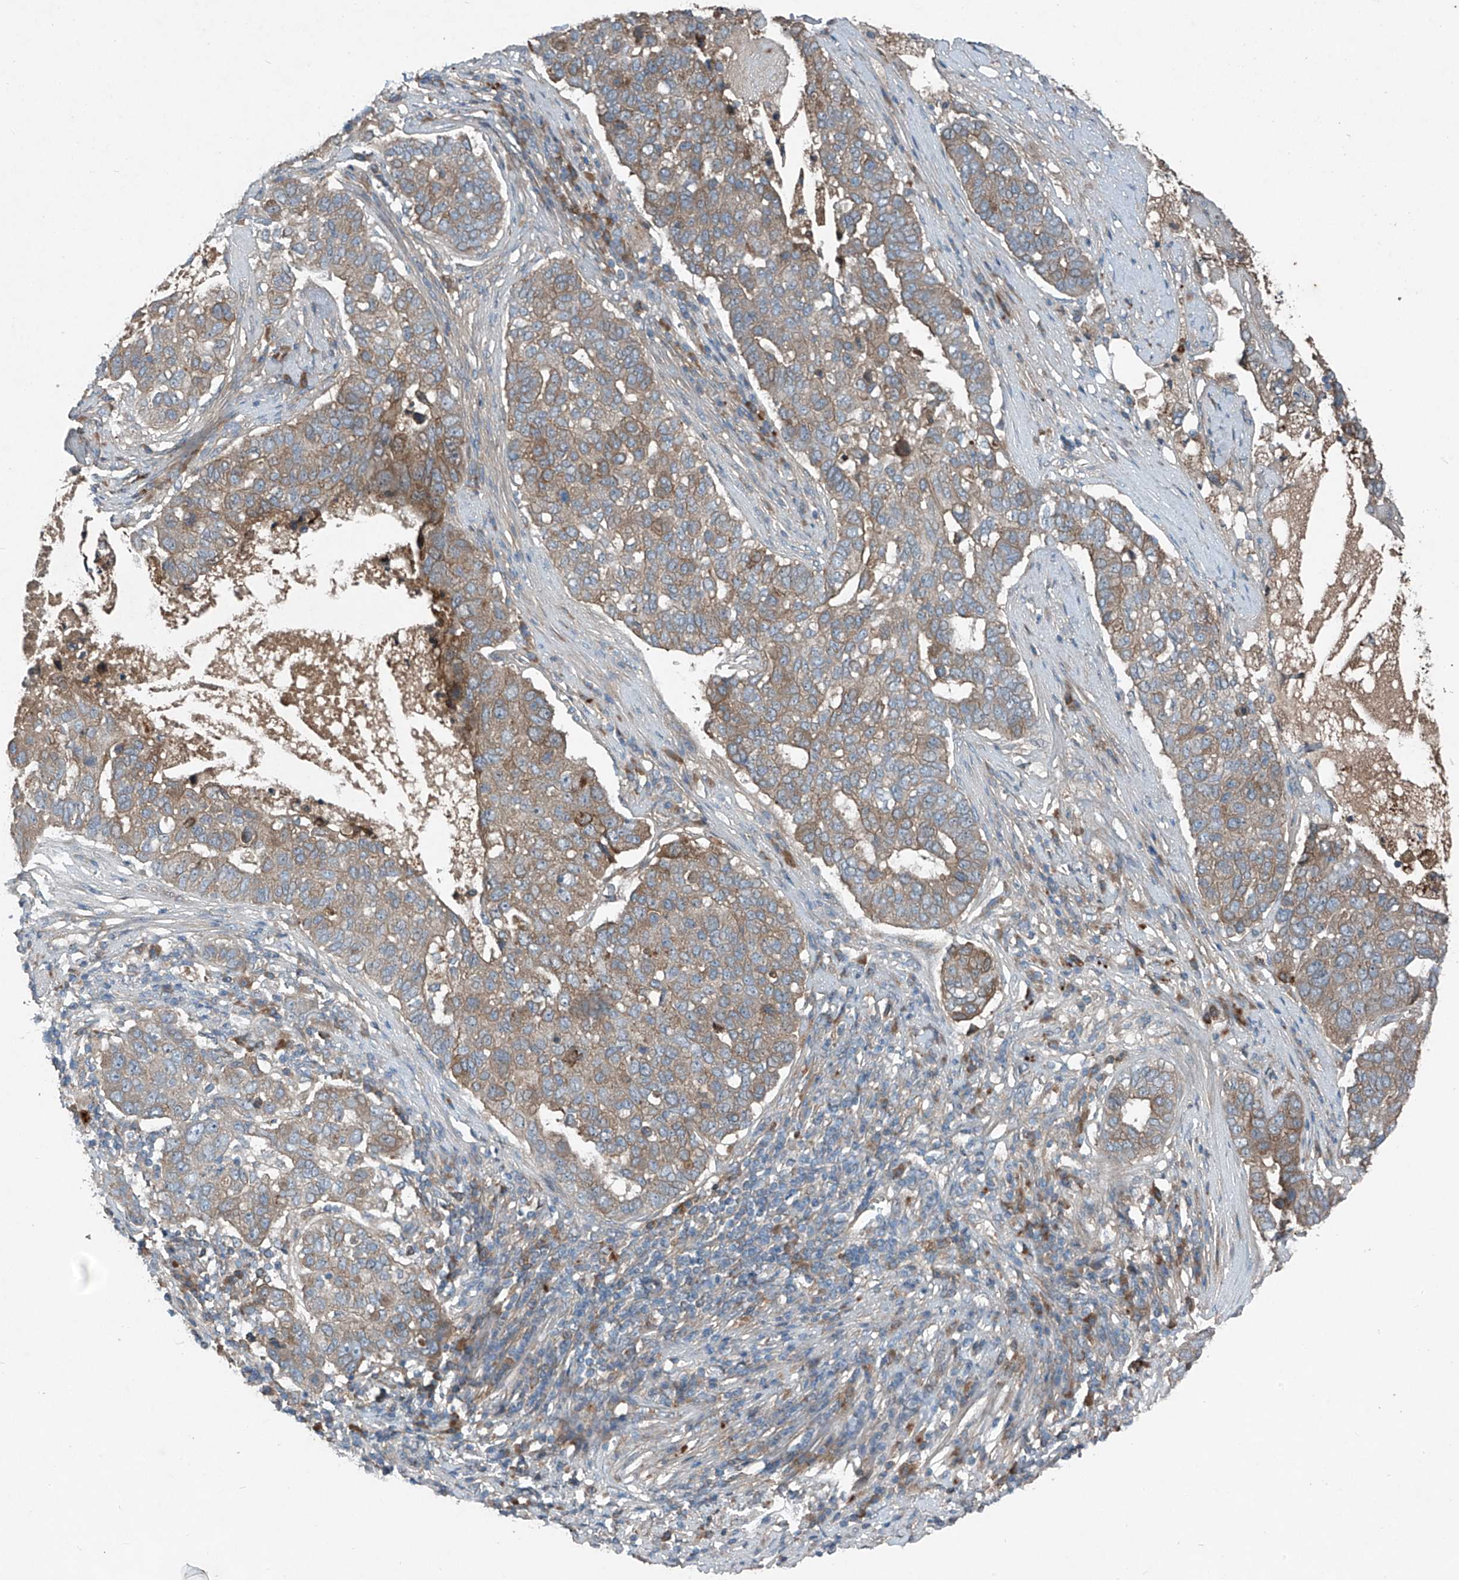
{"staining": {"intensity": "moderate", "quantity": ">75%", "location": "cytoplasmic/membranous"}, "tissue": "pancreatic cancer", "cell_type": "Tumor cells", "image_type": "cancer", "snomed": [{"axis": "morphology", "description": "Adenocarcinoma, NOS"}, {"axis": "topography", "description": "Pancreas"}], "caption": "Brown immunohistochemical staining in human pancreatic adenocarcinoma displays moderate cytoplasmic/membranous expression in approximately >75% of tumor cells.", "gene": "FOXRED2", "patient": {"sex": "female", "age": 61}}